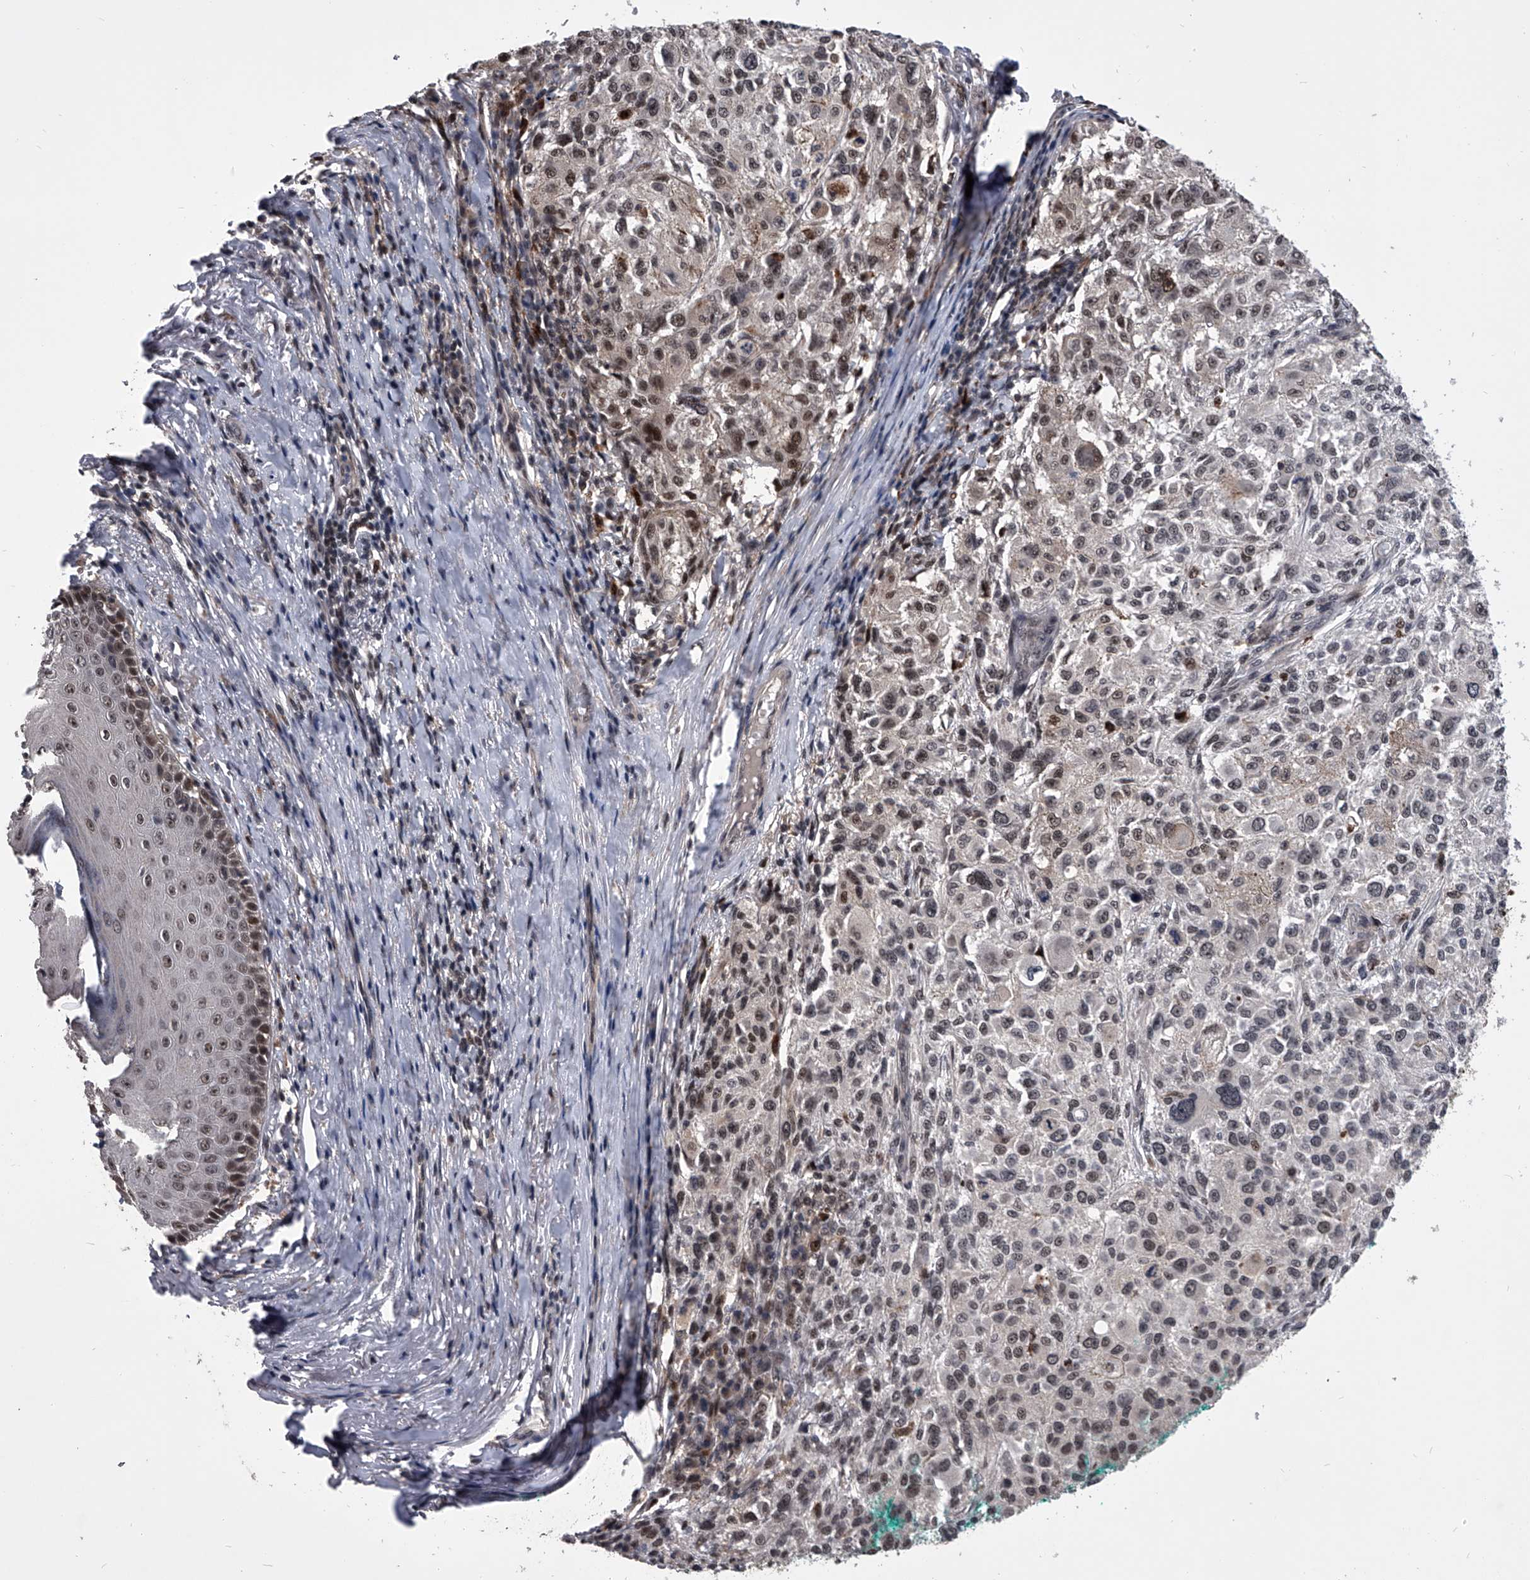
{"staining": {"intensity": "moderate", "quantity": "25%-75%", "location": "nuclear"}, "tissue": "melanoma", "cell_type": "Tumor cells", "image_type": "cancer", "snomed": [{"axis": "morphology", "description": "Necrosis, NOS"}, {"axis": "morphology", "description": "Malignant melanoma, NOS"}, {"axis": "topography", "description": "Skin"}], "caption": "High-power microscopy captured an IHC image of malignant melanoma, revealing moderate nuclear positivity in approximately 25%-75% of tumor cells. (brown staining indicates protein expression, while blue staining denotes nuclei).", "gene": "CMTR1", "patient": {"sex": "female", "age": 87}}